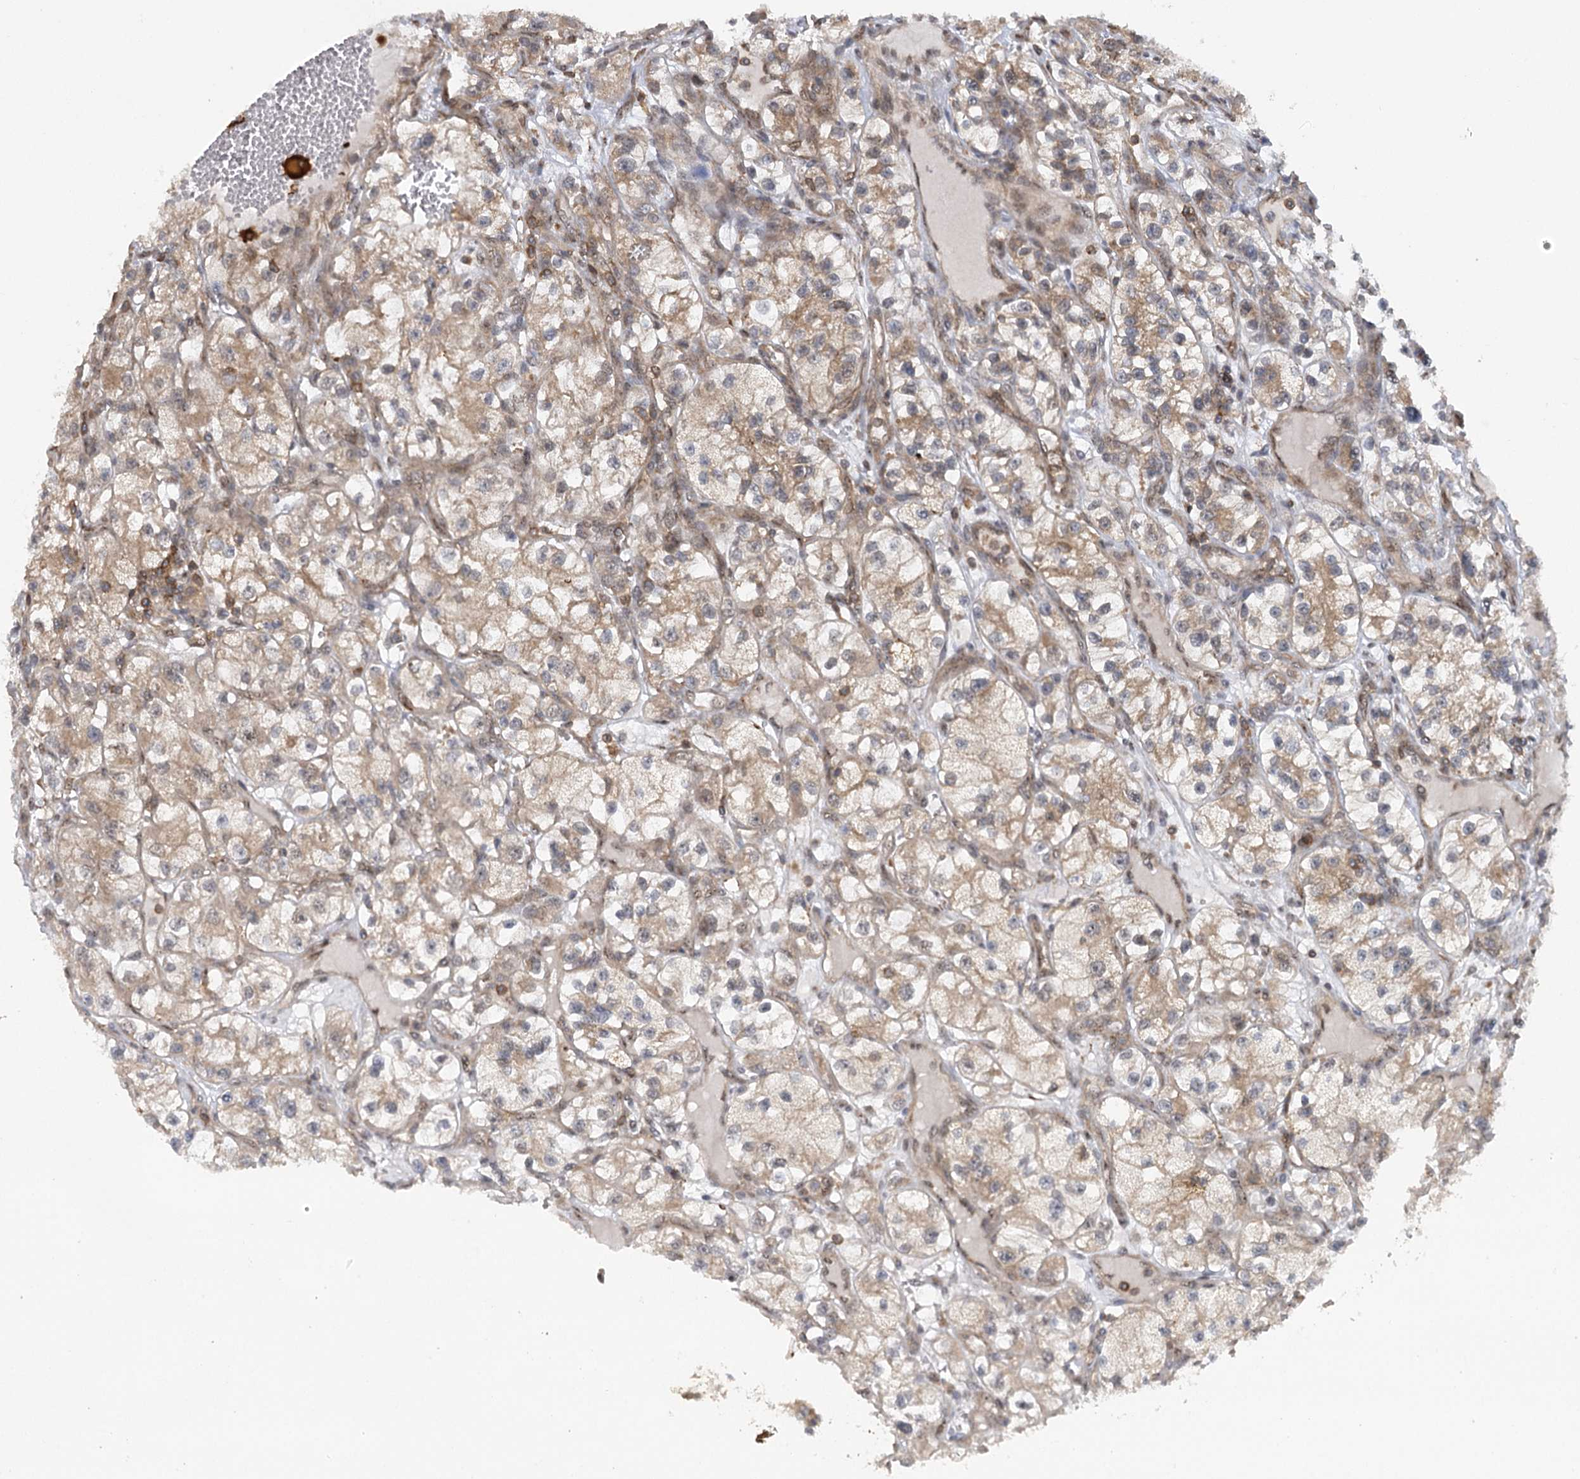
{"staining": {"intensity": "moderate", "quantity": ">75%", "location": "cytoplasmic/membranous"}, "tissue": "renal cancer", "cell_type": "Tumor cells", "image_type": "cancer", "snomed": [{"axis": "morphology", "description": "Adenocarcinoma, NOS"}, {"axis": "topography", "description": "Kidney"}], "caption": "The immunohistochemical stain highlights moderate cytoplasmic/membranous staining in tumor cells of renal cancer (adenocarcinoma) tissue.", "gene": "C12orf4", "patient": {"sex": "female", "age": 57}}